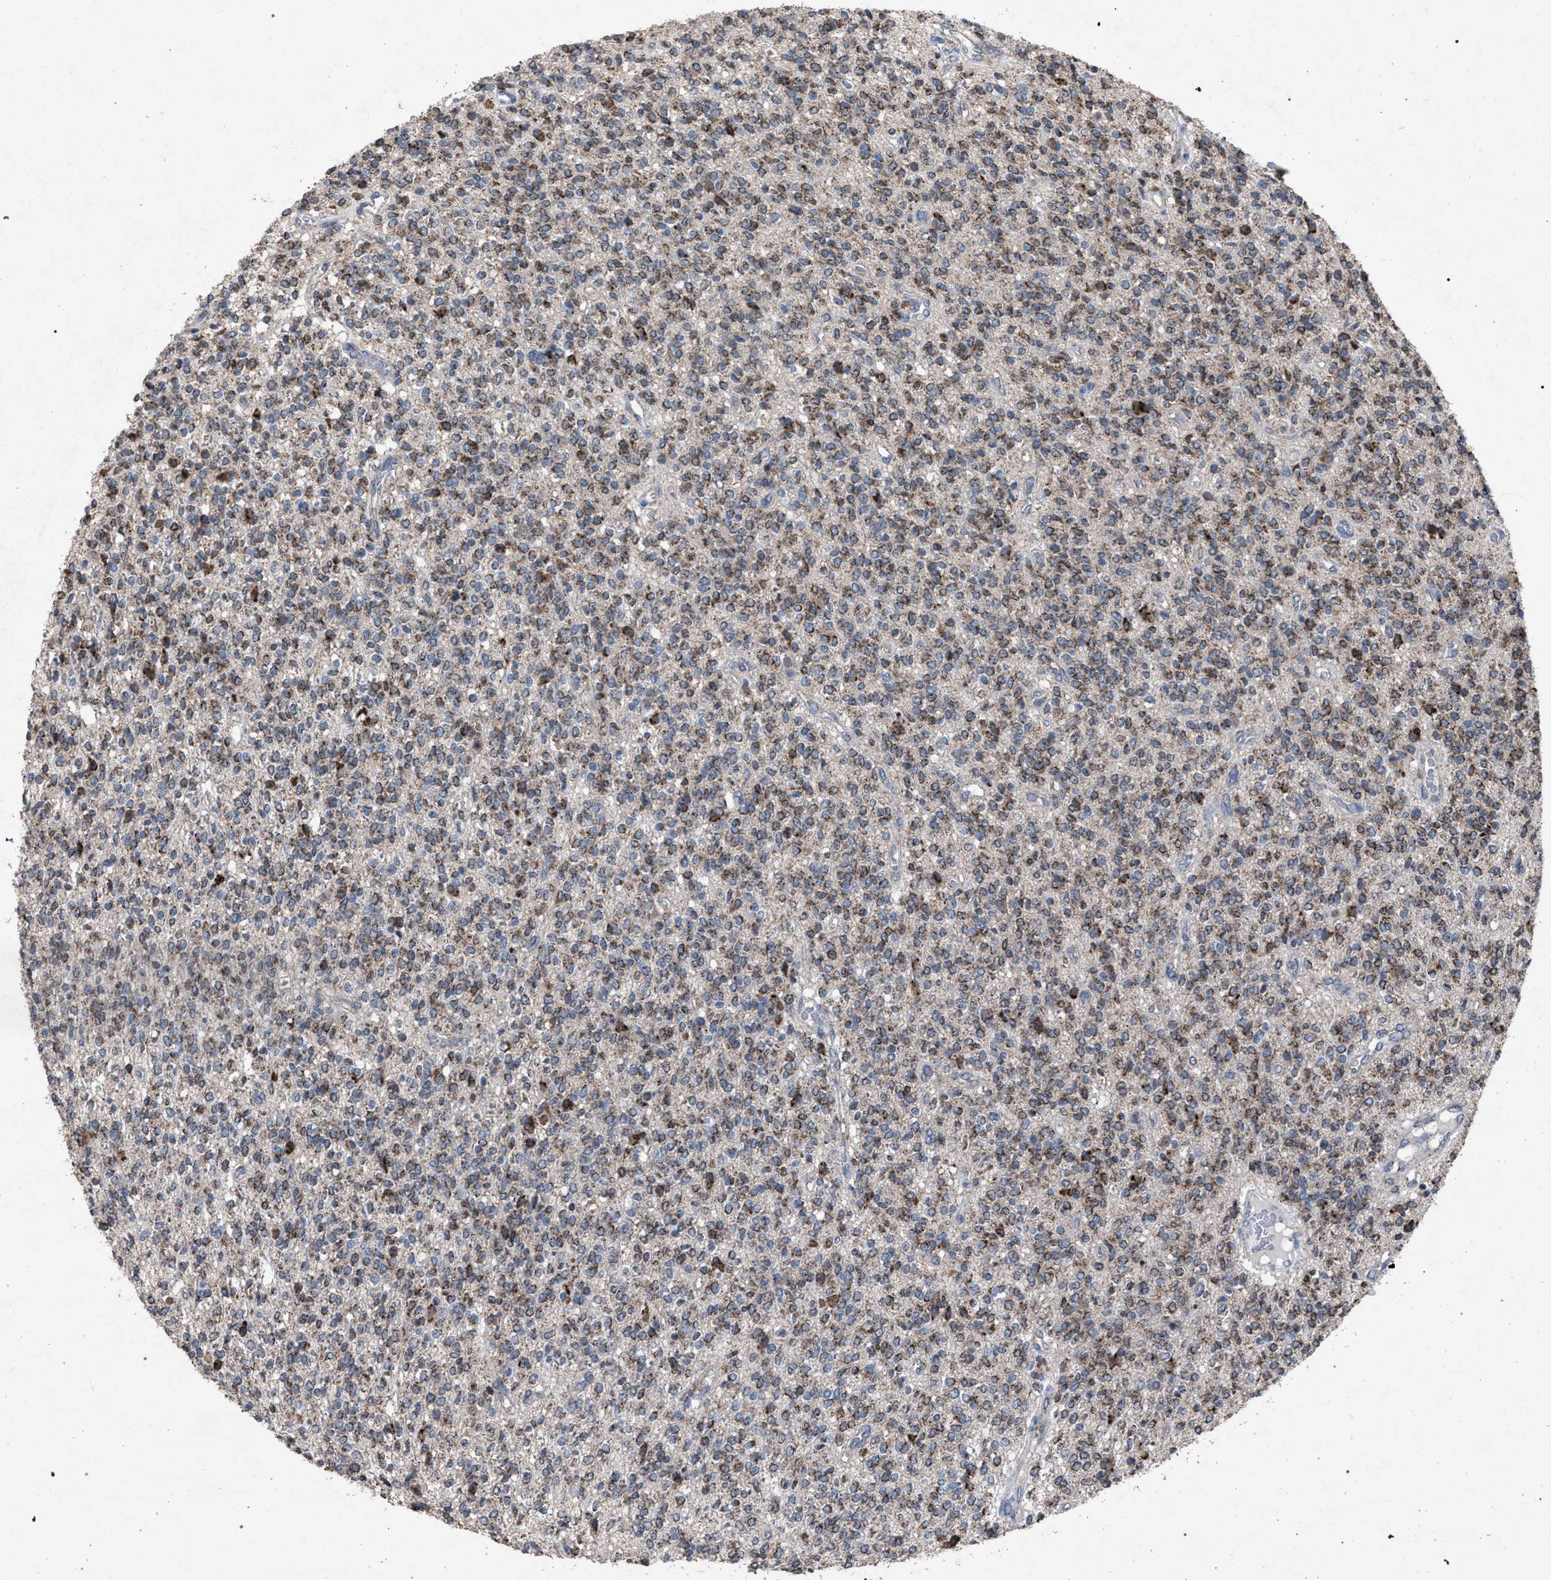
{"staining": {"intensity": "moderate", "quantity": ">75%", "location": "cytoplasmic/membranous"}, "tissue": "glioma", "cell_type": "Tumor cells", "image_type": "cancer", "snomed": [{"axis": "morphology", "description": "Glioma, malignant, High grade"}, {"axis": "topography", "description": "Brain"}], "caption": "Moderate cytoplasmic/membranous expression for a protein is appreciated in about >75% of tumor cells of malignant glioma (high-grade) using IHC.", "gene": "HSD17B4", "patient": {"sex": "male", "age": 34}}